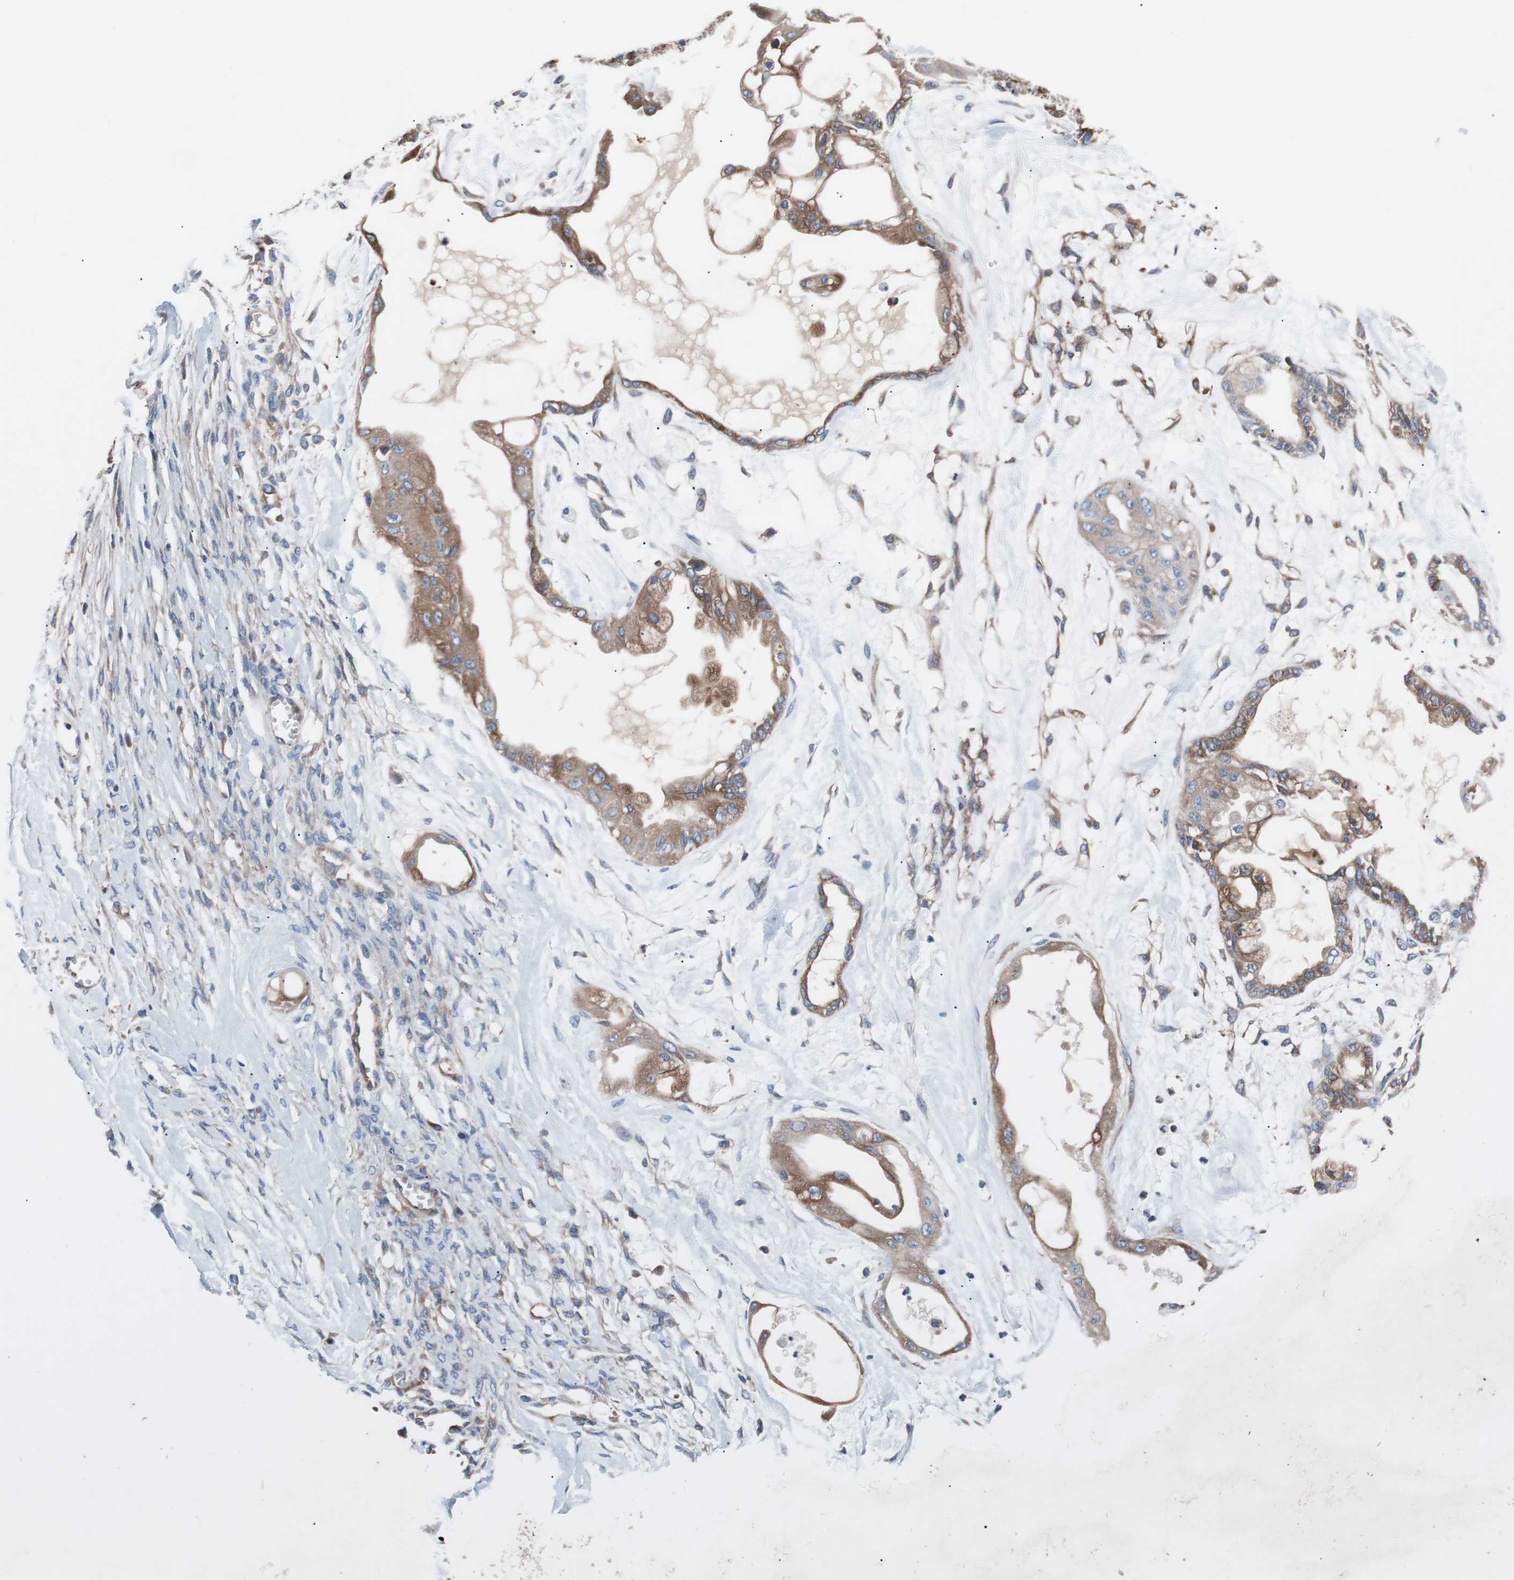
{"staining": {"intensity": "strong", "quantity": ">75%", "location": "cytoplasmic/membranous"}, "tissue": "ovarian cancer", "cell_type": "Tumor cells", "image_type": "cancer", "snomed": [{"axis": "morphology", "description": "Carcinoma, NOS"}, {"axis": "morphology", "description": "Carcinoma, endometroid"}, {"axis": "topography", "description": "Ovary"}], "caption": "This micrograph shows immunohistochemistry (IHC) staining of human ovarian cancer, with high strong cytoplasmic/membranous positivity in about >75% of tumor cells.", "gene": "GYS1", "patient": {"sex": "female", "age": 50}}